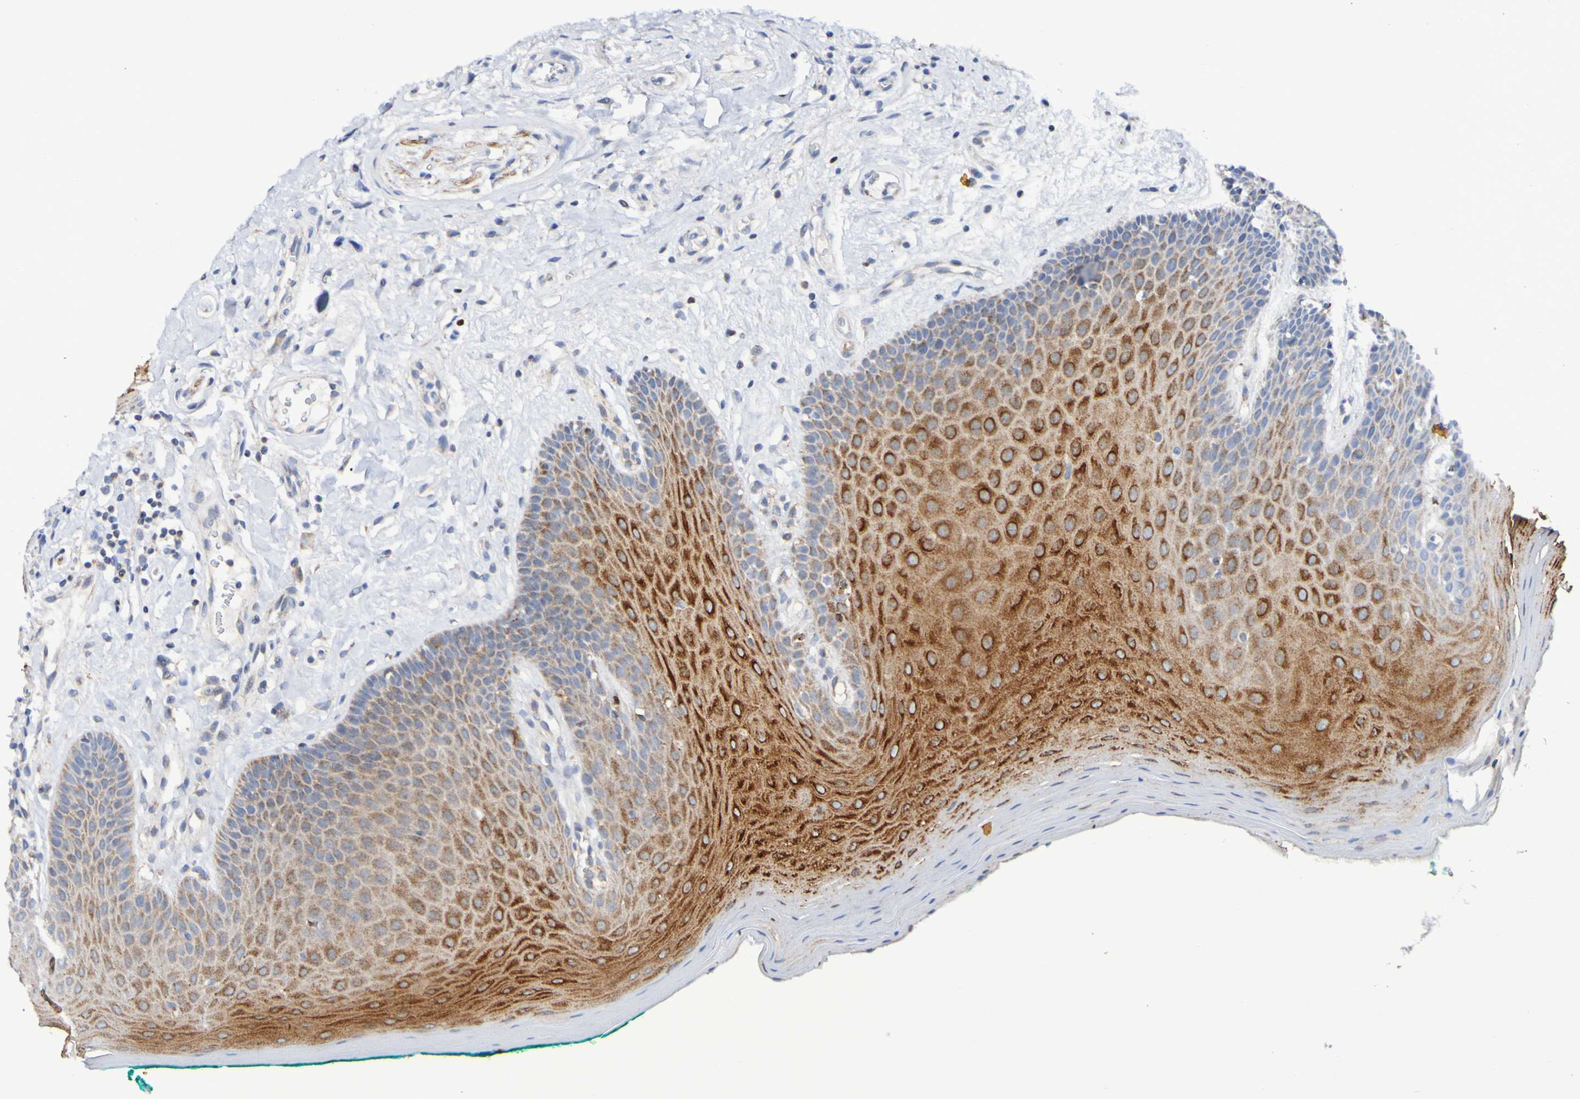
{"staining": {"intensity": "strong", "quantity": "25%-75%", "location": "cytoplasmic/membranous"}, "tissue": "oral mucosa", "cell_type": "Squamous epithelial cells", "image_type": "normal", "snomed": [{"axis": "morphology", "description": "Normal tissue, NOS"}, {"axis": "topography", "description": "Skeletal muscle"}, {"axis": "topography", "description": "Oral tissue"}], "caption": "Oral mucosa stained with IHC exhibits strong cytoplasmic/membranous positivity in approximately 25%-75% of squamous epithelial cells. Using DAB (3,3'-diaminobenzidine) (brown) and hematoxylin (blue) stains, captured at high magnification using brightfield microscopy.", "gene": "GJB1", "patient": {"sex": "male", "age": 58}}